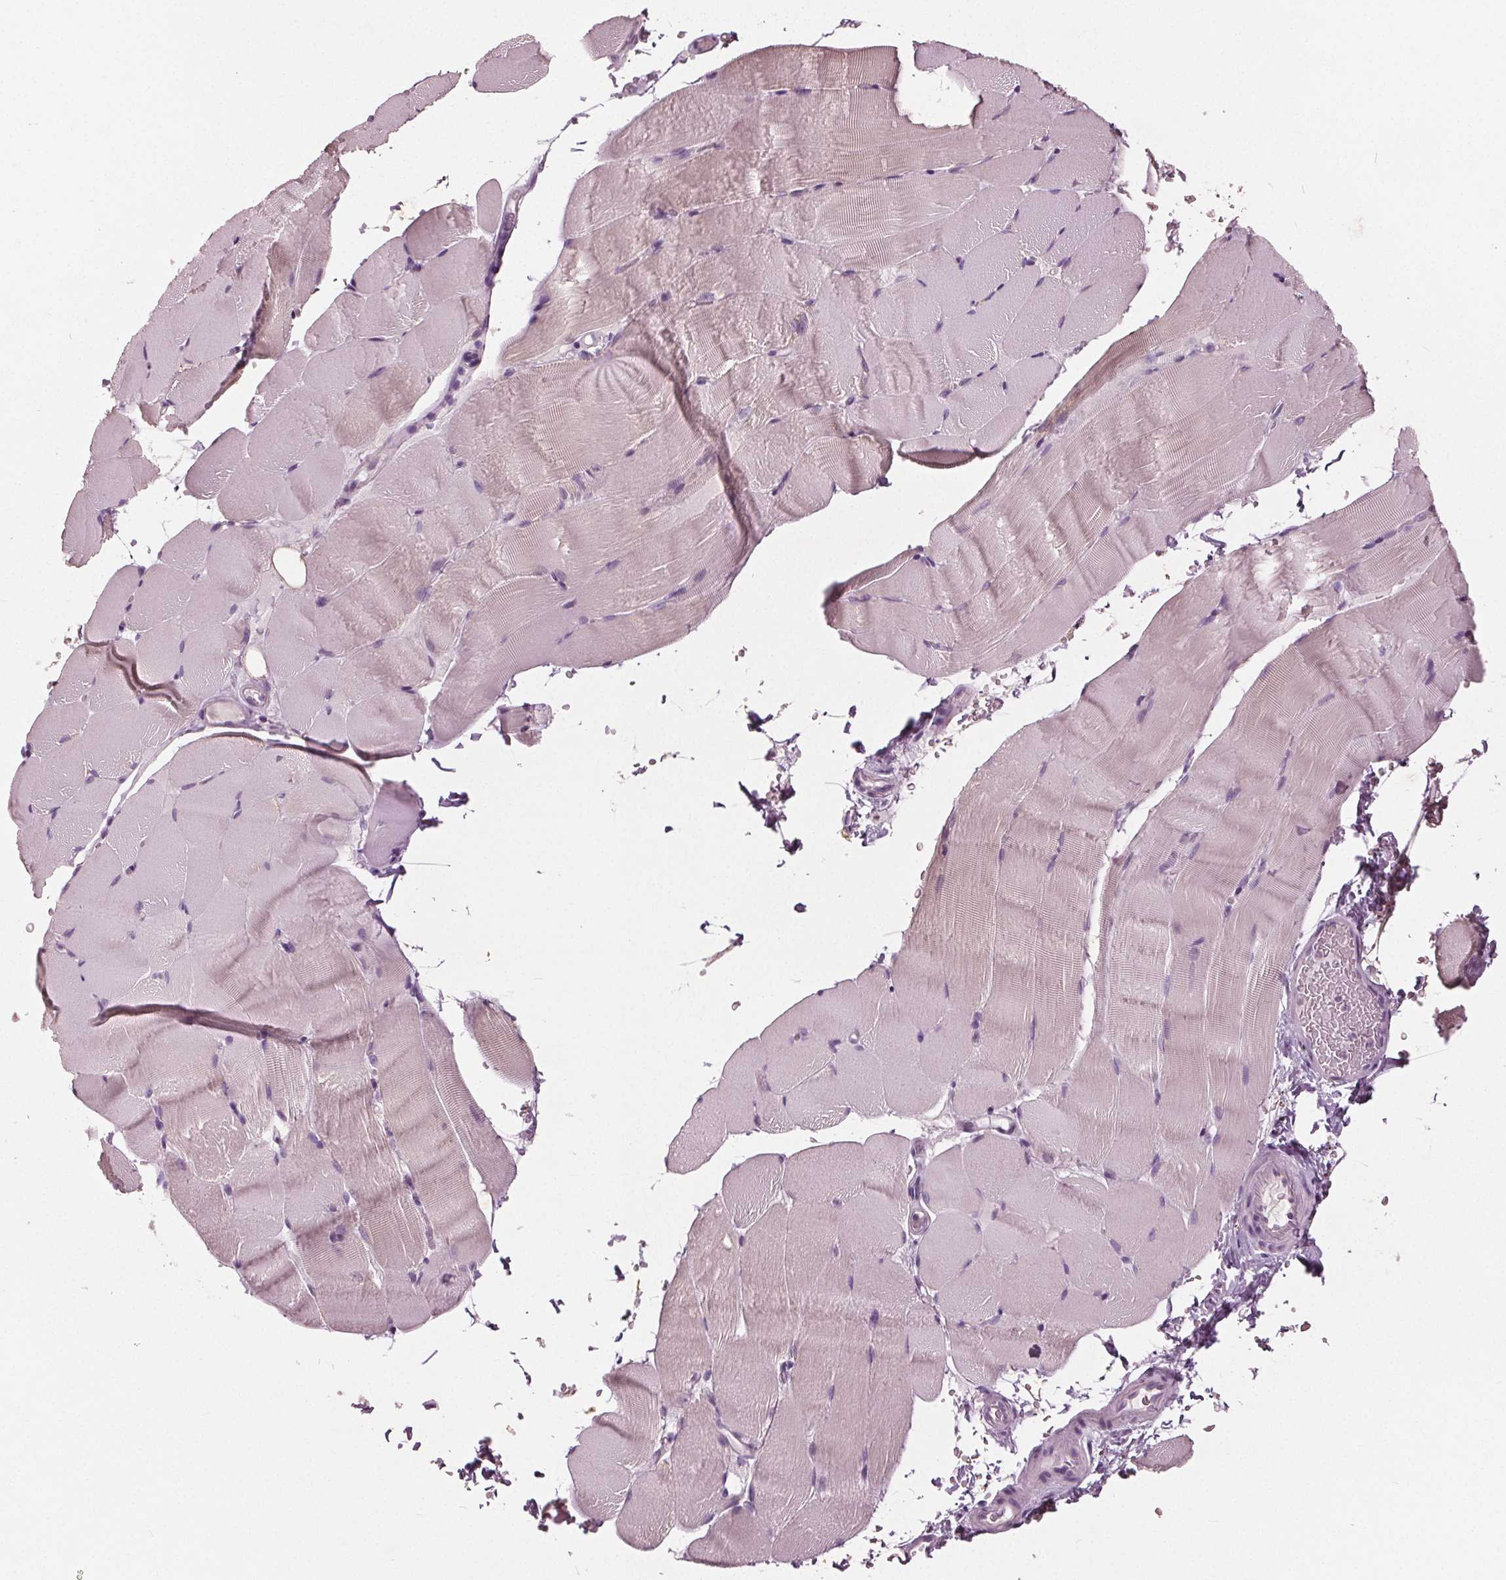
{"staining": {"intensity": "negative", "quantity": "none", "location": "none"}, "tissue": "skeletal muscle", "cell_type": "Myocytes", "image_type": "normal", "snomed": [{"axis": "morphology", "description": "Normal tissue, NOS"}, {"axis": "topography", "description": "Skeletal muscle"}], "caption": "Myocytes are negative for brown protein staining in unremarkable skeletal muscle. The staining is performed using DAB brown chromogen with nuclei counter-stained in using hematoxylin.", "gene": "TKFC", "patient": {"sex": "female", "age": 37}}